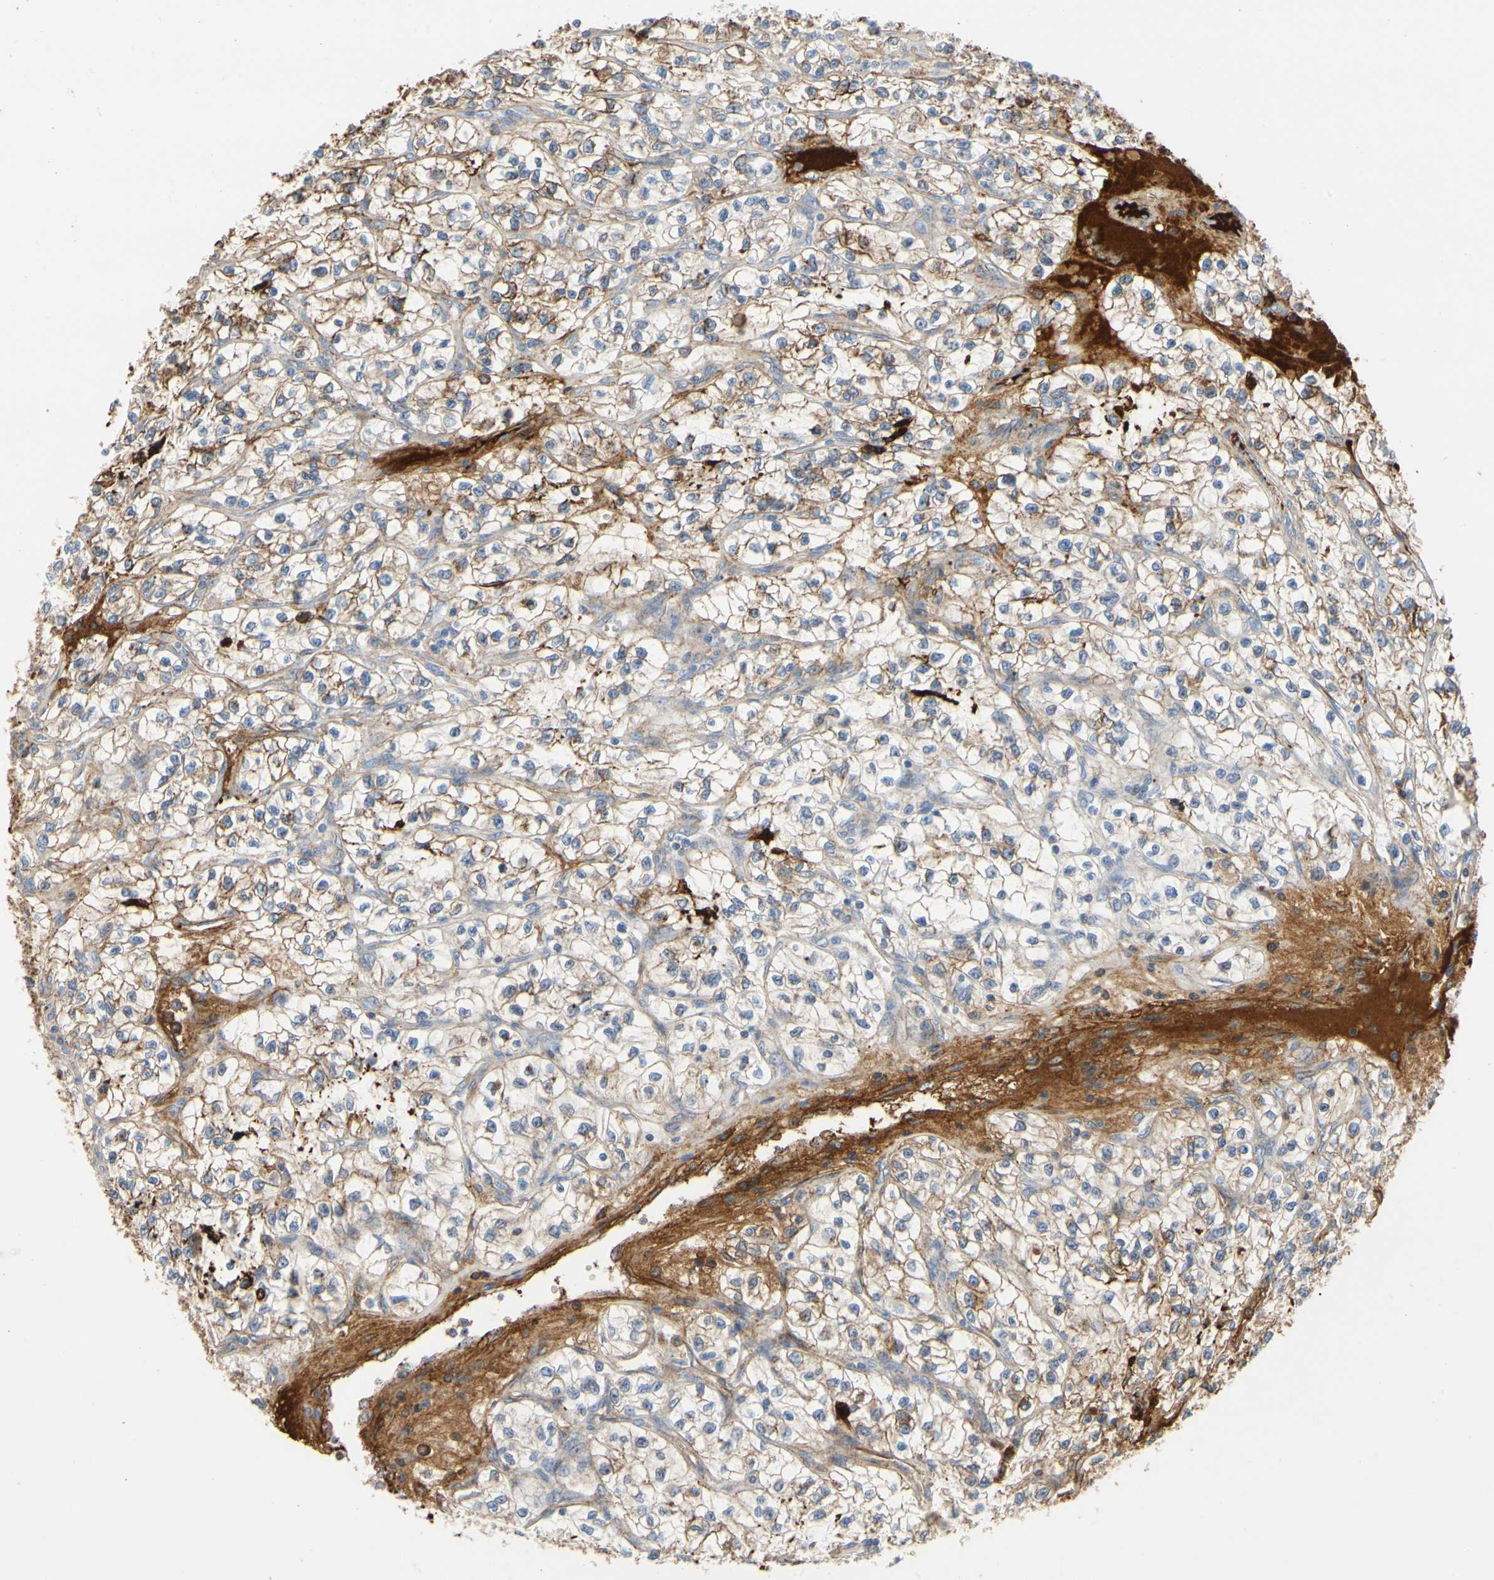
{"staining": {"intensity": "moderate", "quantity": ">75%", "location": "cytoplasmic/membranous"}, "tissue": "renal cancer", "cell_type": "Tumor cells", "image_type": "cancer", "snomed": [{"axis": "morphology", "description": "Adenocarcinoma, NOS"}, {"axis": "topography", "description": "Kidney"}], "caption": "An IHC photomicrograph of neoplastic tissue is shown. Protein staining in brown shows moderate cytoplasmic/membranous positivity in renal cancer (adenocarcinoma) within tumor cells. (DAB = brown stain, brightfield microscopy at high magnification).", "gene": "FGB", "patient": {"sex": "female", "age": 57}}